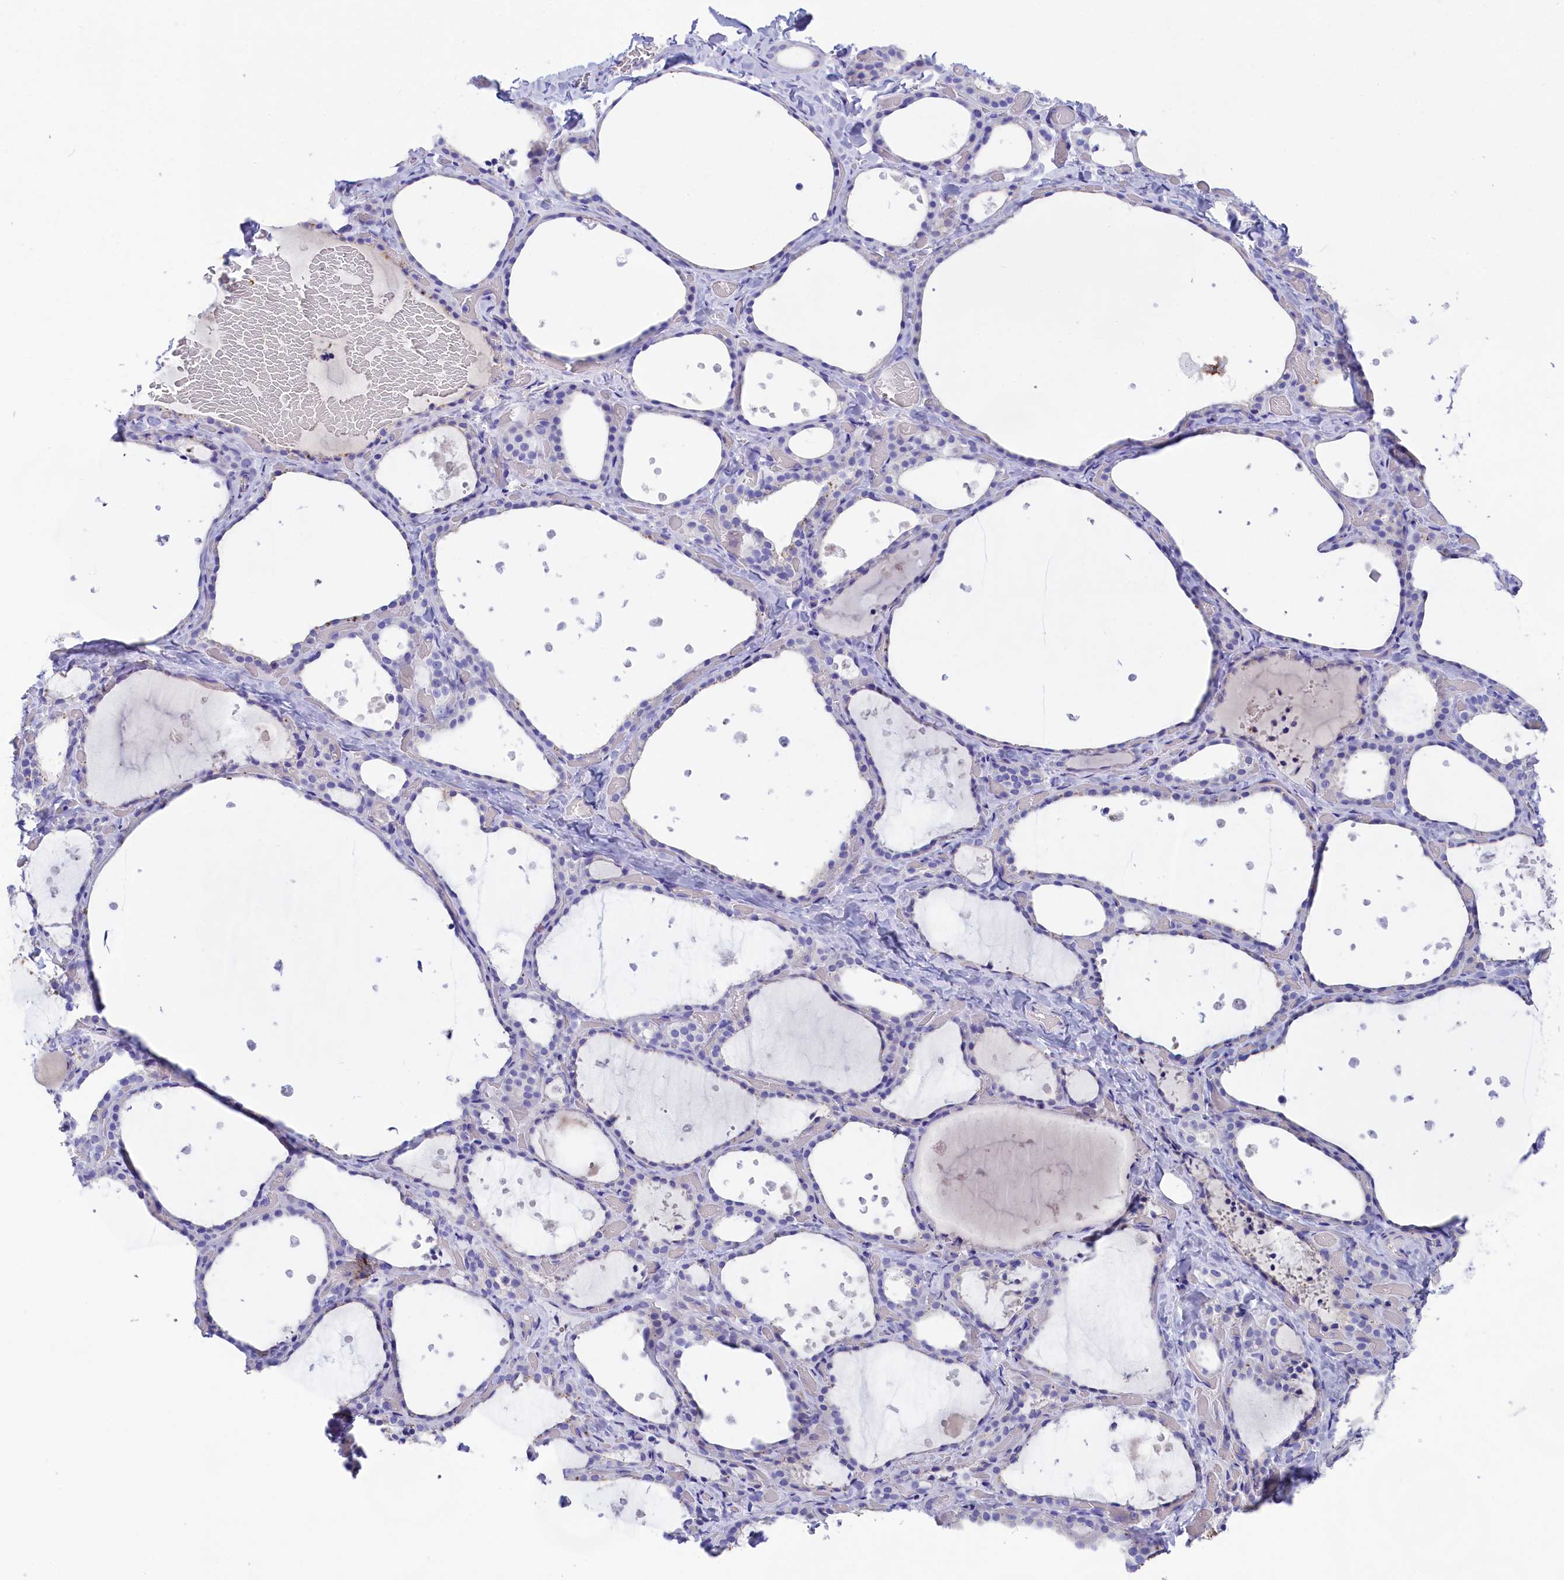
{"staining": {"intensity": "negative", "quantity": "none", "location": "none"}, "tissue": "thyroid gland", "cell_type": "Glandular cells", "image_type": "normal", "snomed": [{"axis": "morphology", "description": "Normal tissue, NOS"}, {"axis": "topography", "description": "Thyroid gland"}], "caption": "This is a image of IHC staining of benign thyroid gland, which shows no expression in glandular cells.", "gene": "SULT2A1", "patient": {"sex": "female", "age": 44}}